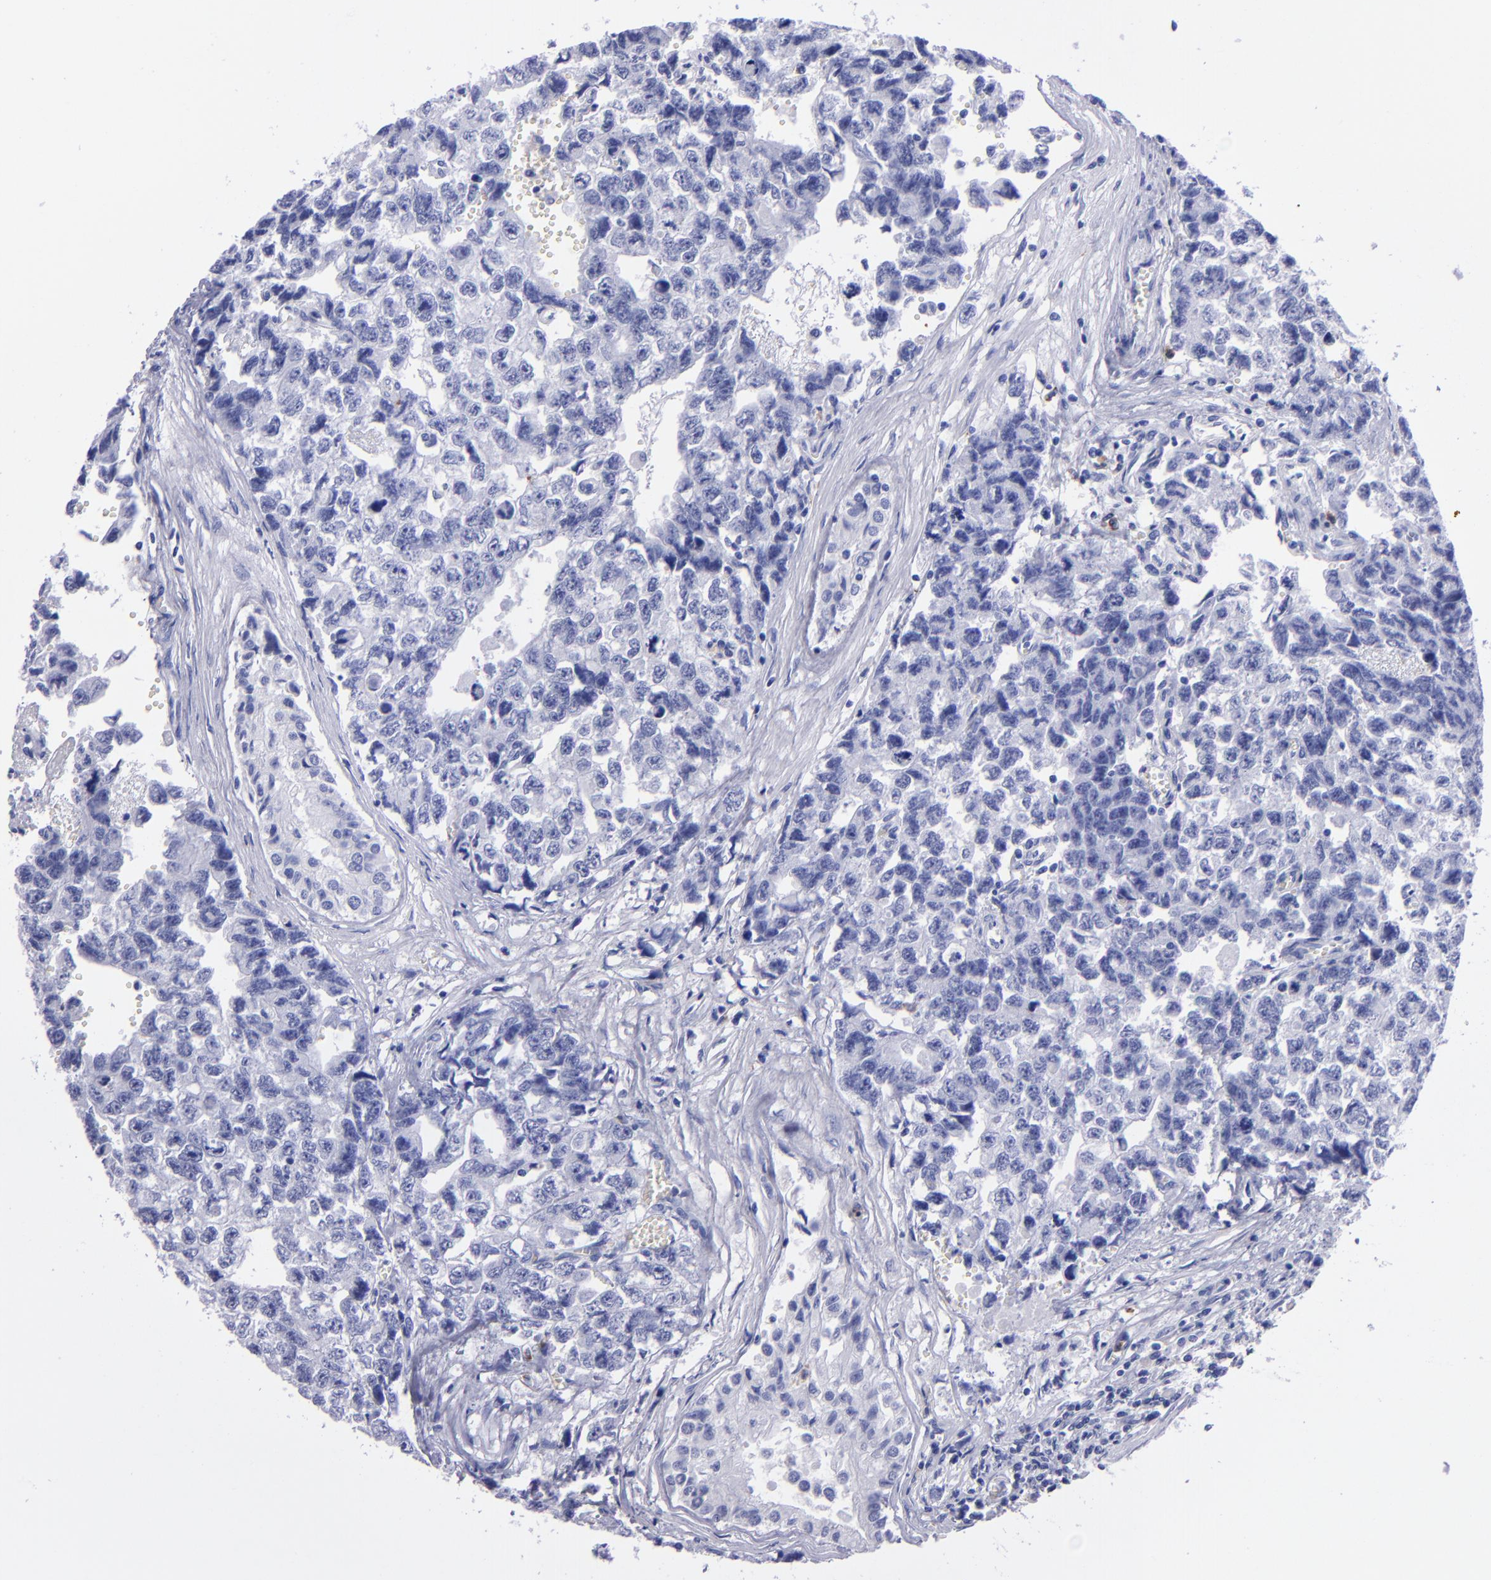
{"staining": {"intensity": "negative", "quantity": "none", "location": "none"}, "tissue": "testis cancer", "cell_type": "Tumor cells", "image_type": "cancer", "snomed": [{"axis": "morphology", "description": "Carcinoma, Embryonal, NOS"}, {"axis": "topography", "description": "Testis"}], "caption": "The histopathology image shows no staining of tumor cells in testis cancer (embryonal carcinoma). Nuclei are stained in blue.", "gene": "CR1", "patient": {"sex": "male", "age": 31}}